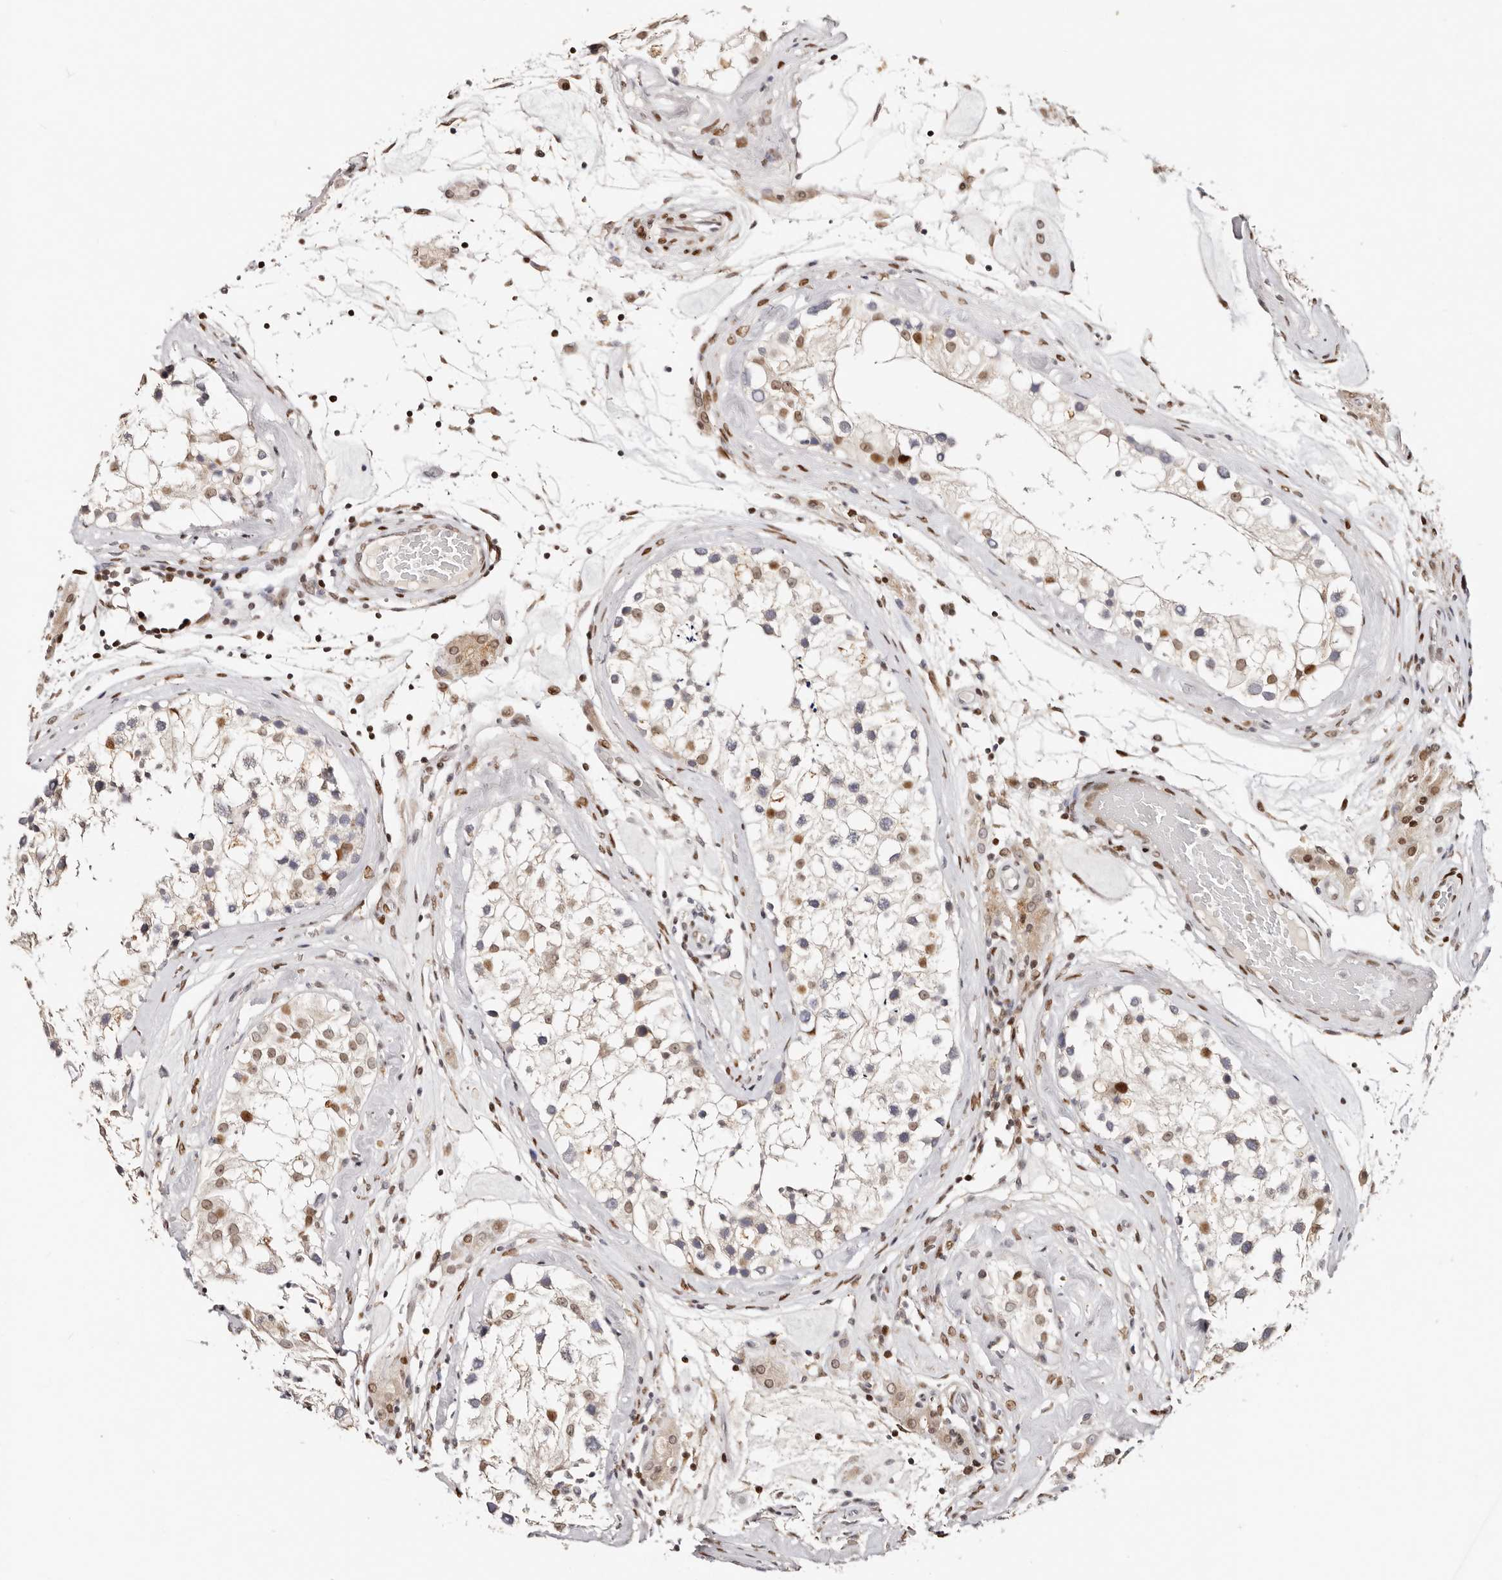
{"staining": {"intensity": "moderate", "quantity": "25%-75%", "location": "nuclear"}, "tissue": "testis", "cell_type": "Cells in seminiferous ducts", "image_type": "normal", "snomed": [{"axis": "morphology", "description": "Normal tissue, NOS"}, {"axis": "topography", "description": "Testis"}], "caption": "Immunohistochemistry (IHC) (DAB) staining of normal testis demonstrates moderate nuclear protein staining in approximately 25%-75% of cells in seminiferous ducts.", "gene": "IQGAP3", "patient": {"sex": "male", "age": 46}}